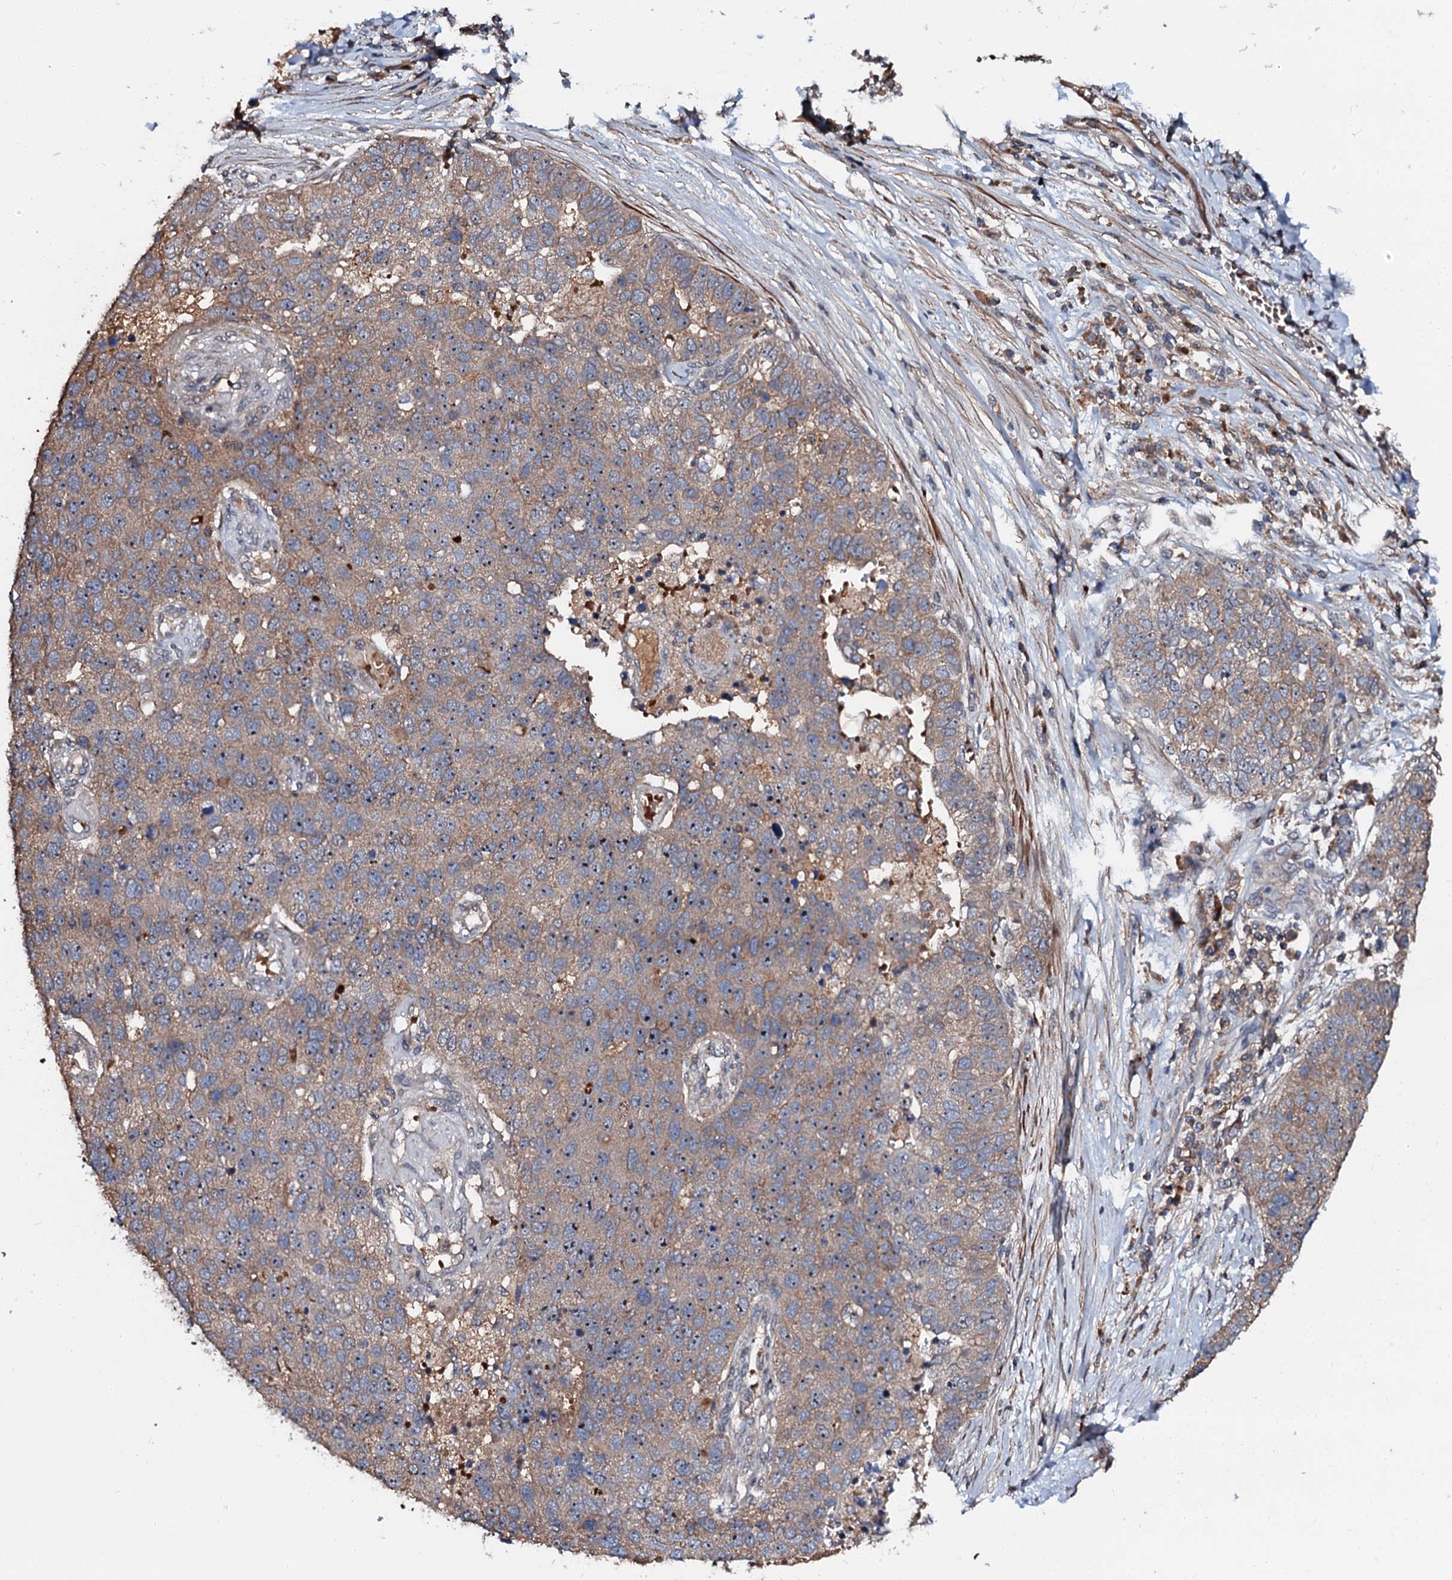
{"staining": {"intensity": "weak", "quantity": ">75%", "location": "cytoplasmic/membranous"}, "tissue": "pancreatic cancer", "cell_type": "Tumor cells", "image_type": "cancer", "snomed": [{"axis": "morphology", "description": "Adenocarcinoma, NOS"}, {"axis": "topography", "description": "Pancreas"}], "caption": "Immunohistochemistry (IHC) image of neoplastic tissue: pancreatic adenocarcinoma stained using IHC shows low levels of weak protein expression localized specifically in the cytoplasmic/membranous of tumor cells, appearing as a cytoplasmic/membranous brown color.", "gene": "N4BP1", "patient": {"sex": "female", "age": 61}}